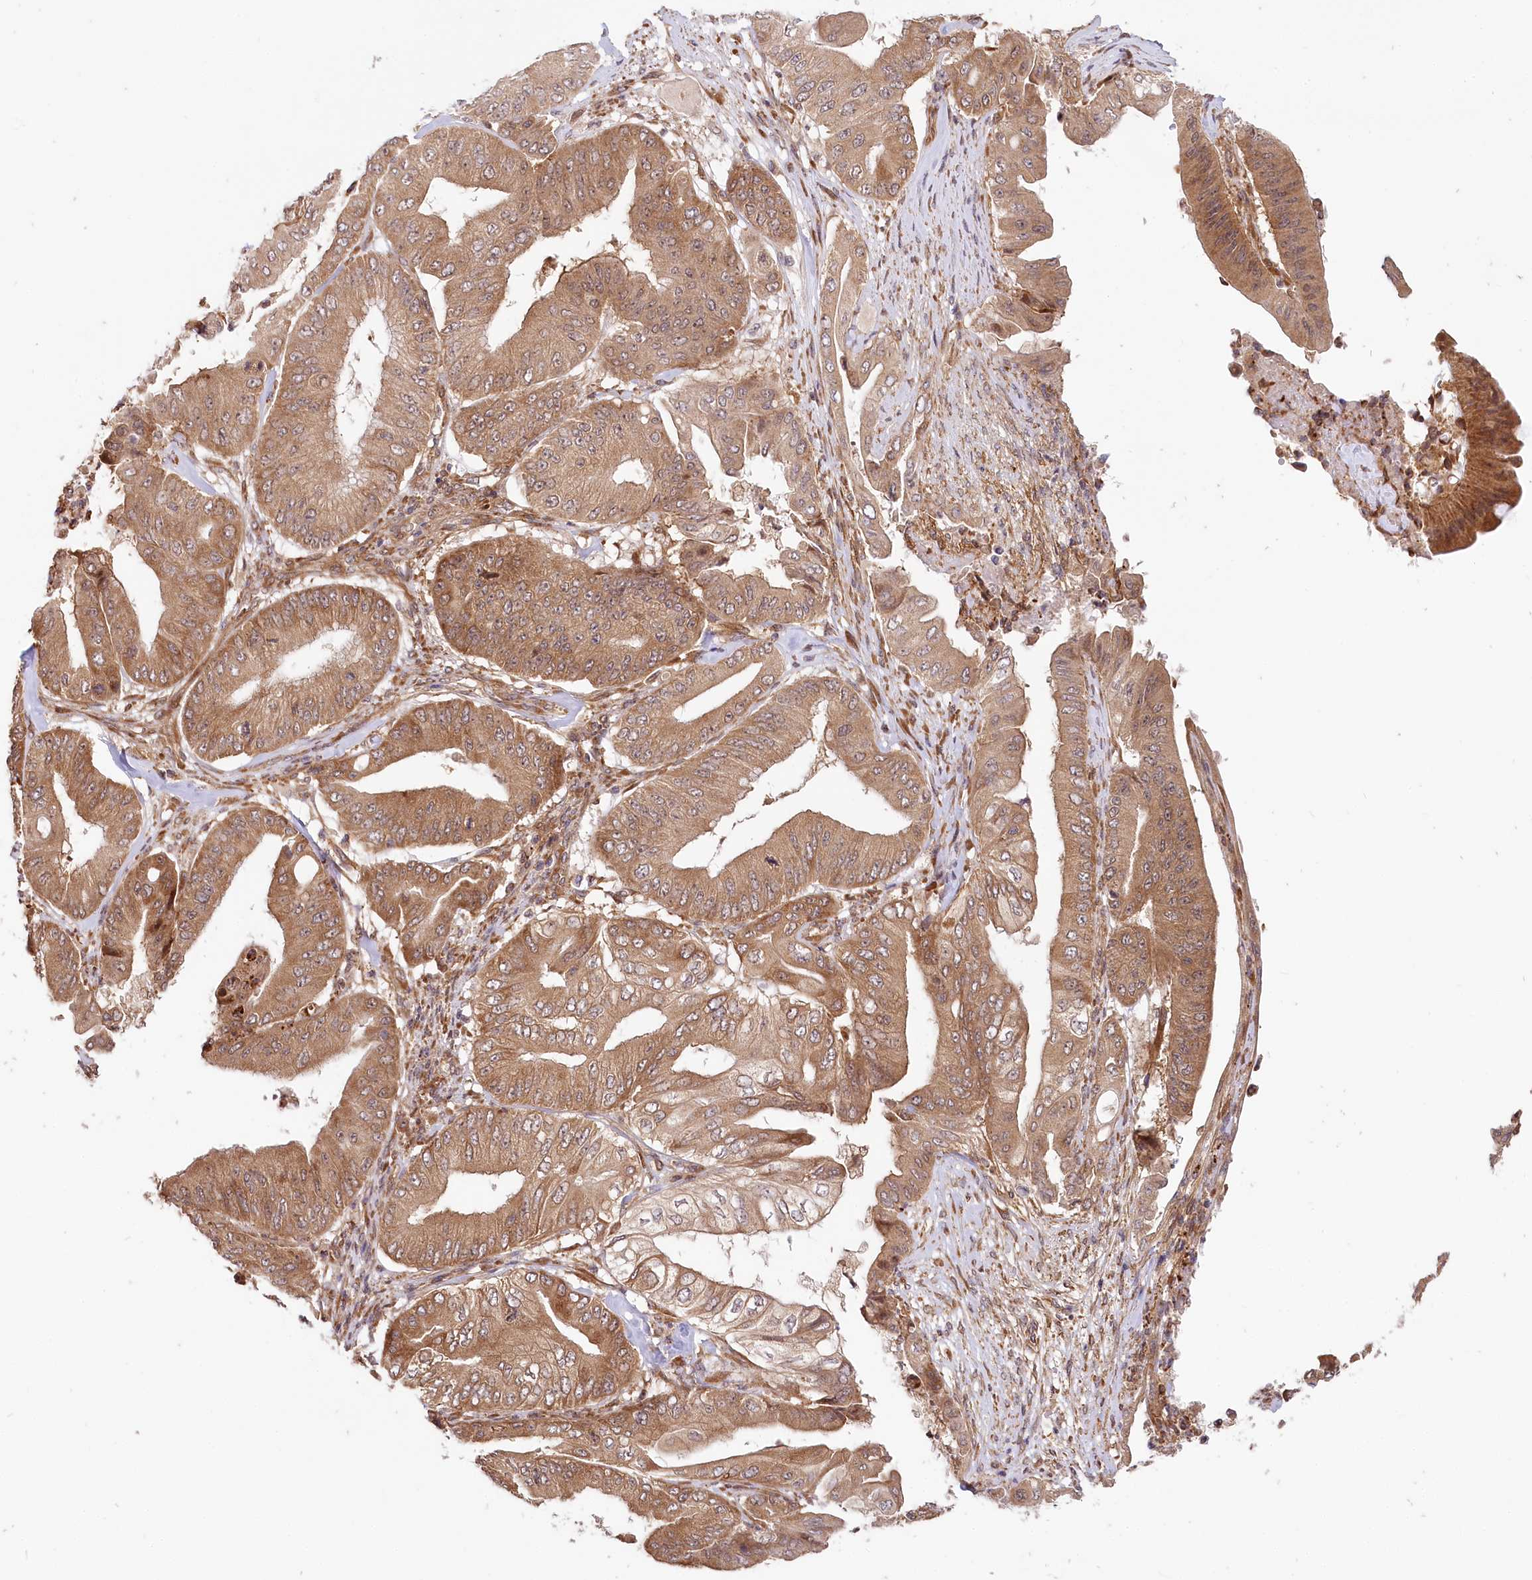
{"staining": {"intensity": "moderate", "quantity": ">75%", "location": "cytoplasmic/membranous"}, "tissue": "pancreatic cancer", "cell_type": "Tumor cells", "image_type": "cancer", "snomed": [{"axis": "morphology", "description": "Adenocarcinoma, NOS"}, {"axis": "topography", "description": "Pancreas"}], "caption": "Pancreatic cancer stained with a protein marker shows moderate staining in tumor cells.", "gene": "CEP70", "patient": {"sex": "female", "age": 77}}